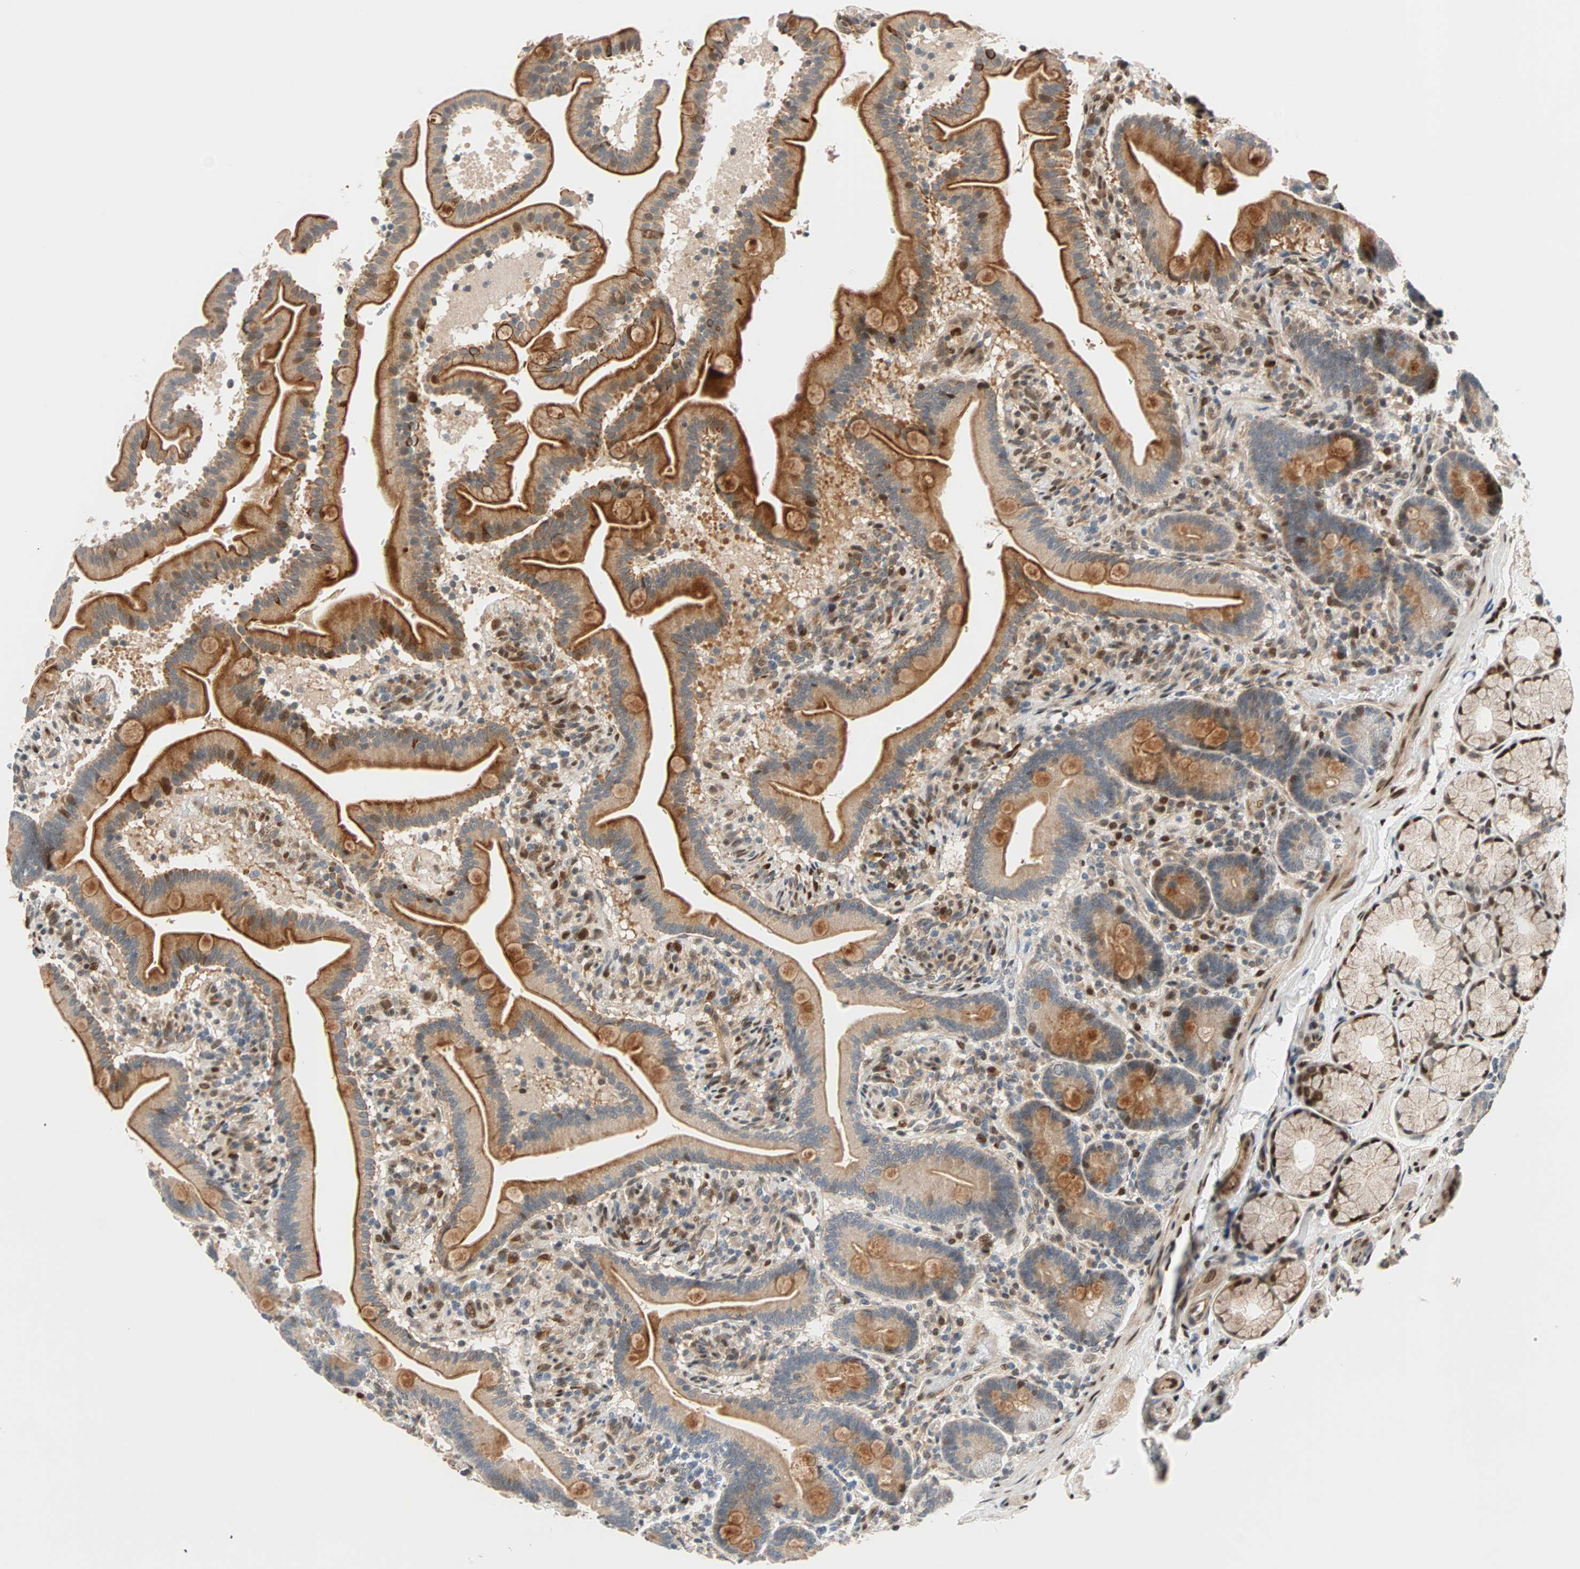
{"staining": {"intensity": "strong", "quantity": ">75%", "location": "cytoplasmic/membranous"}, "tissue": "duodenum", "cell_type": "Glandular cells", "image_type": "normal", "snomed": [{"axis": "morphology", "description": "Normal tissue, NOS"}, {"axis": "topography", "description": "Duodenum"}], "caption": "A high-resolution photomicrograph shows immunohistochemistry staining of normal duodenum, which demonstrates strong cytoplasmic/membranous positivity in about >75% of glandular cells.", "gene": "HECW1", "patient": {"sex": "male", "age": 54}}